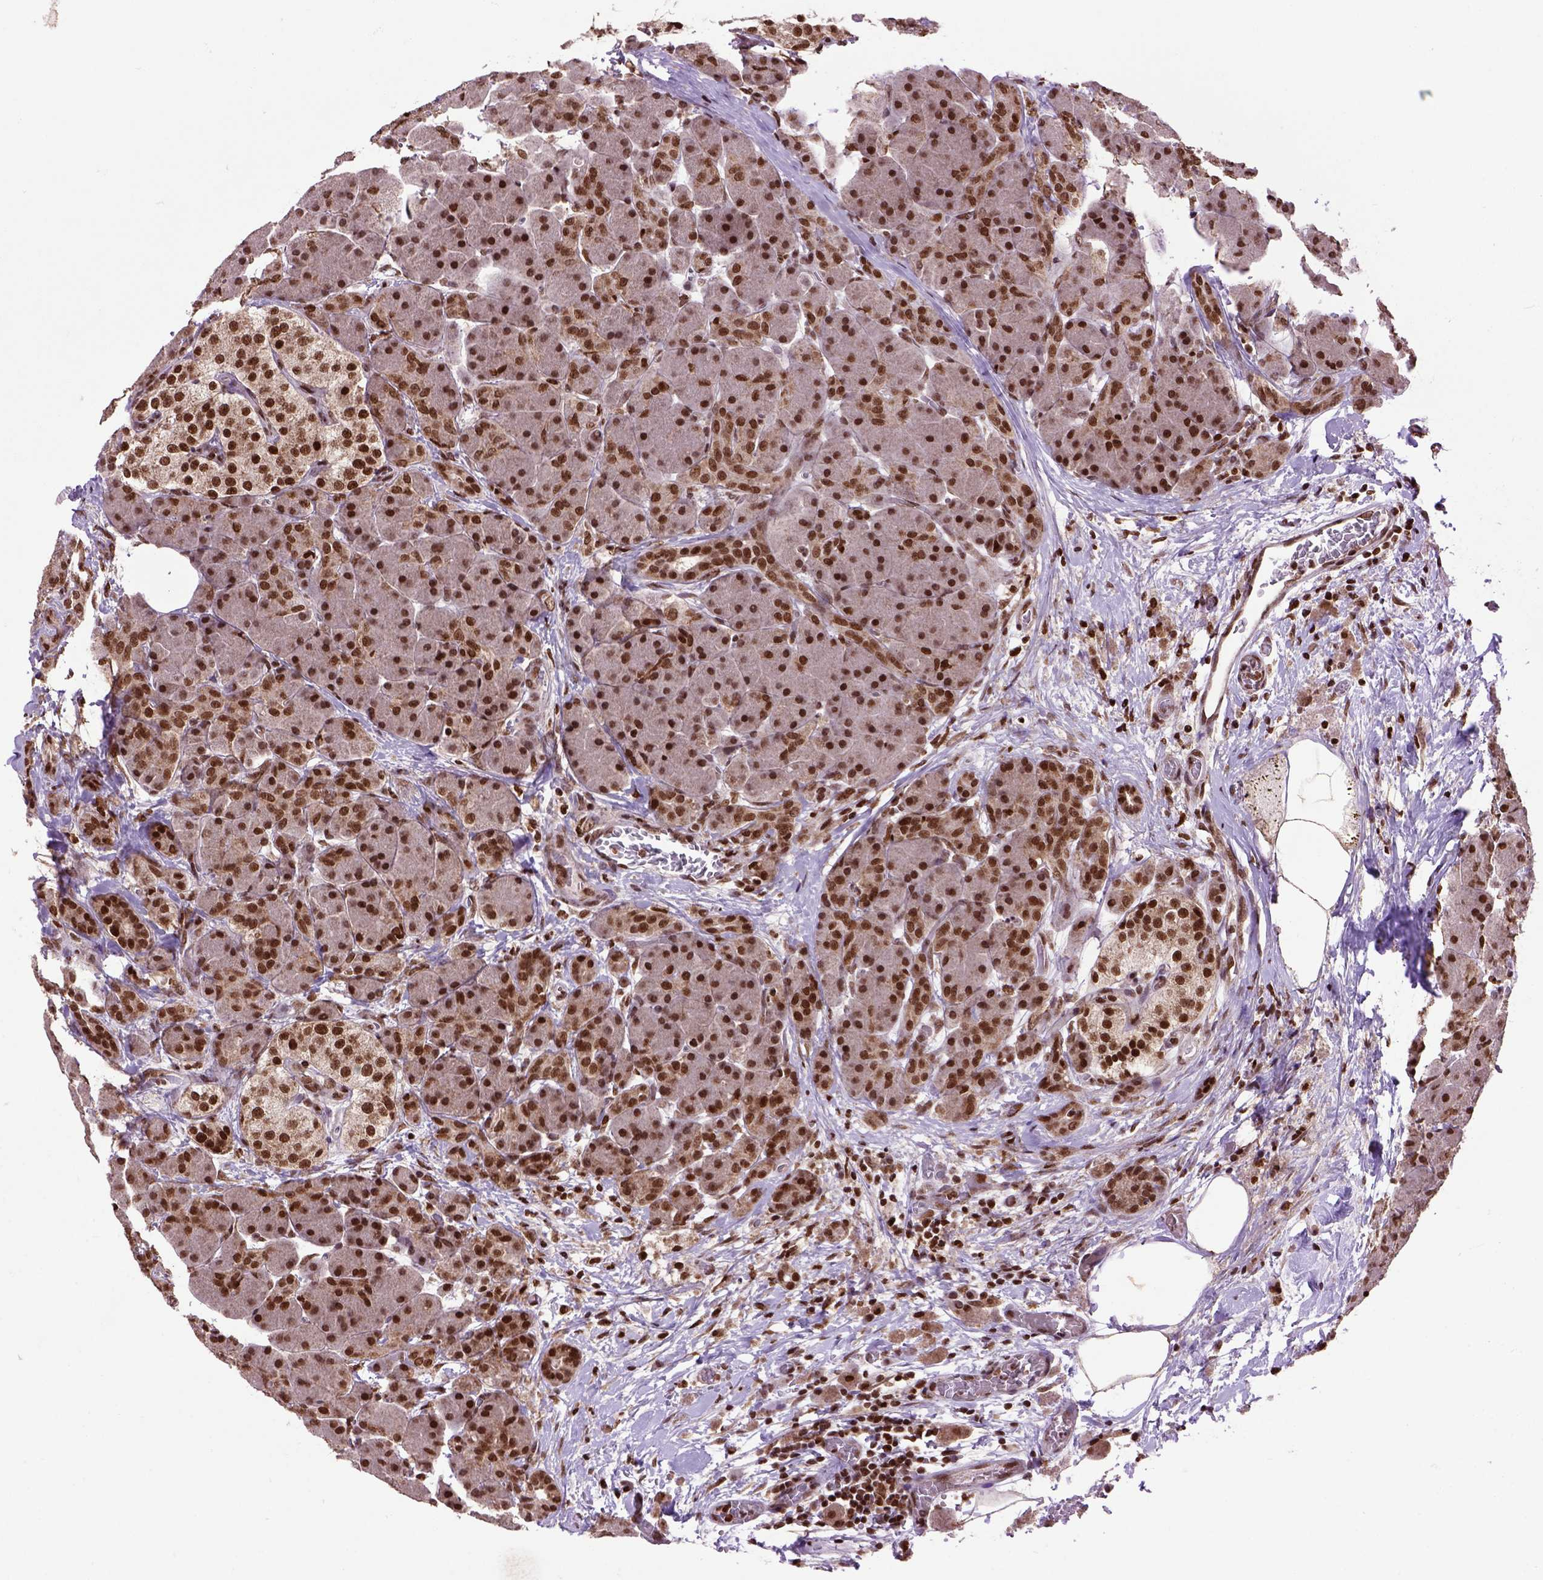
{"staining": {"intensity": "moderate", "quantity": ">75%", "location": "nuclear"}, "tissue": "pancreas", "cell_type": "Exocrine glandular cells", "image_type": "normal", "snomed": [{"axis": "morphology", "description": "Normal tissue, NOS"}, {"axis": "topography", "description": "Pancreas"}], "caption": "Moderate nuclear staining is seen in about >75% of exocrine glandular cells in normal pancreas. Using DAB (brown) and hematoxylin (blue) stains, captured at high magnification using brightfield microscopy.", "gene": "CELF1", "patient": {"sex": "male", "age": 55}}